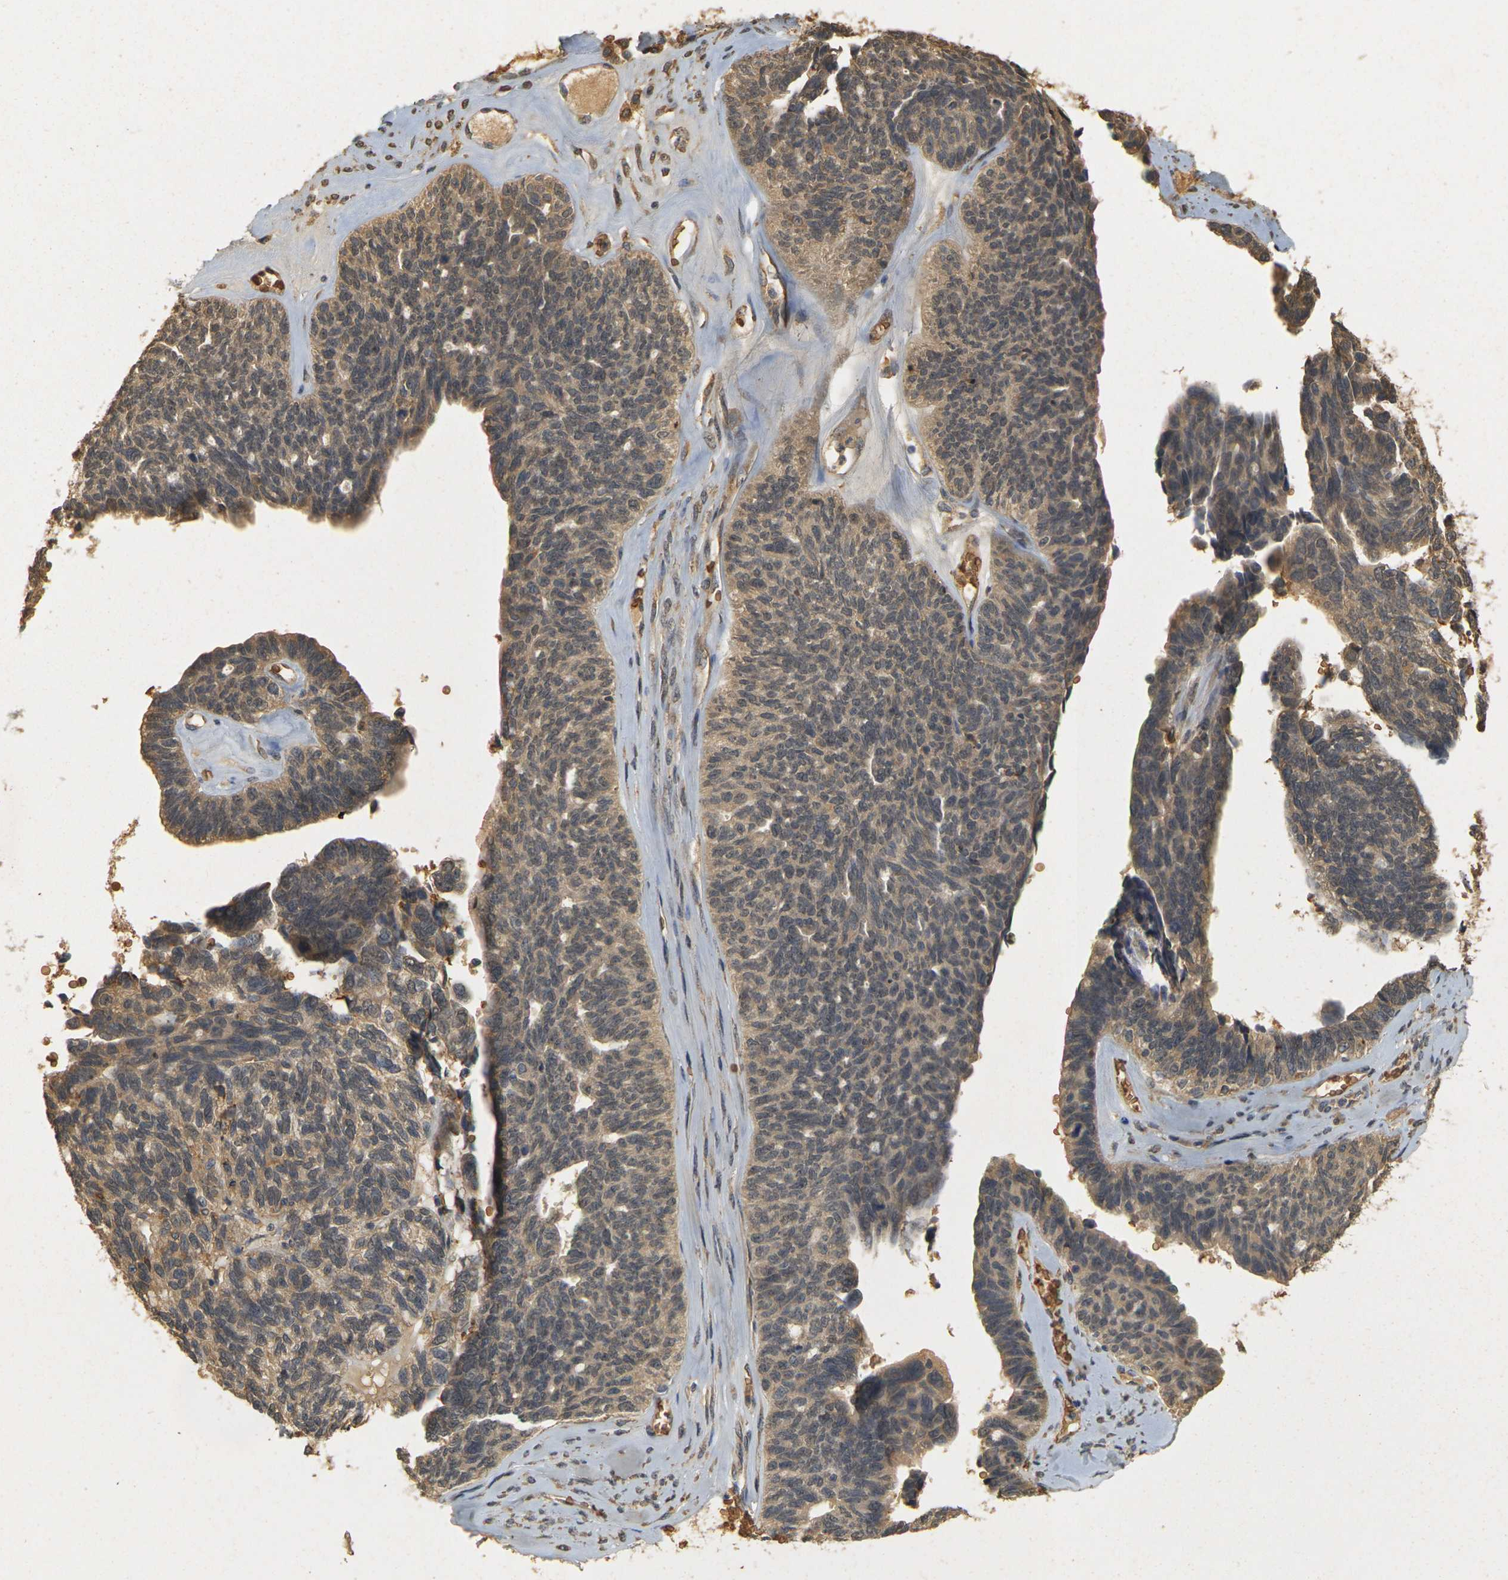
{"staining": {"intensity": "weak", "quantity": ">75%", "location": "cytoplasmic/membranous"}, "tissue": "ovarian cancer", "cell_type": "Tumor cells", "image_type": "cancer", "snomed": [{"axis": "morphology", "description": "Cystadenocarcinoma, serous, NOS"}, {"axis": "topography", "description": "Ovary"}], "caption": "Brown immunohistochemical staining in human ovarian cancer shows weak cytoplasmic/membranous staining in approximately >75% of tumor cells.", "gene": "MEGF9", "patient": {"sex": "female", "age": 79}}